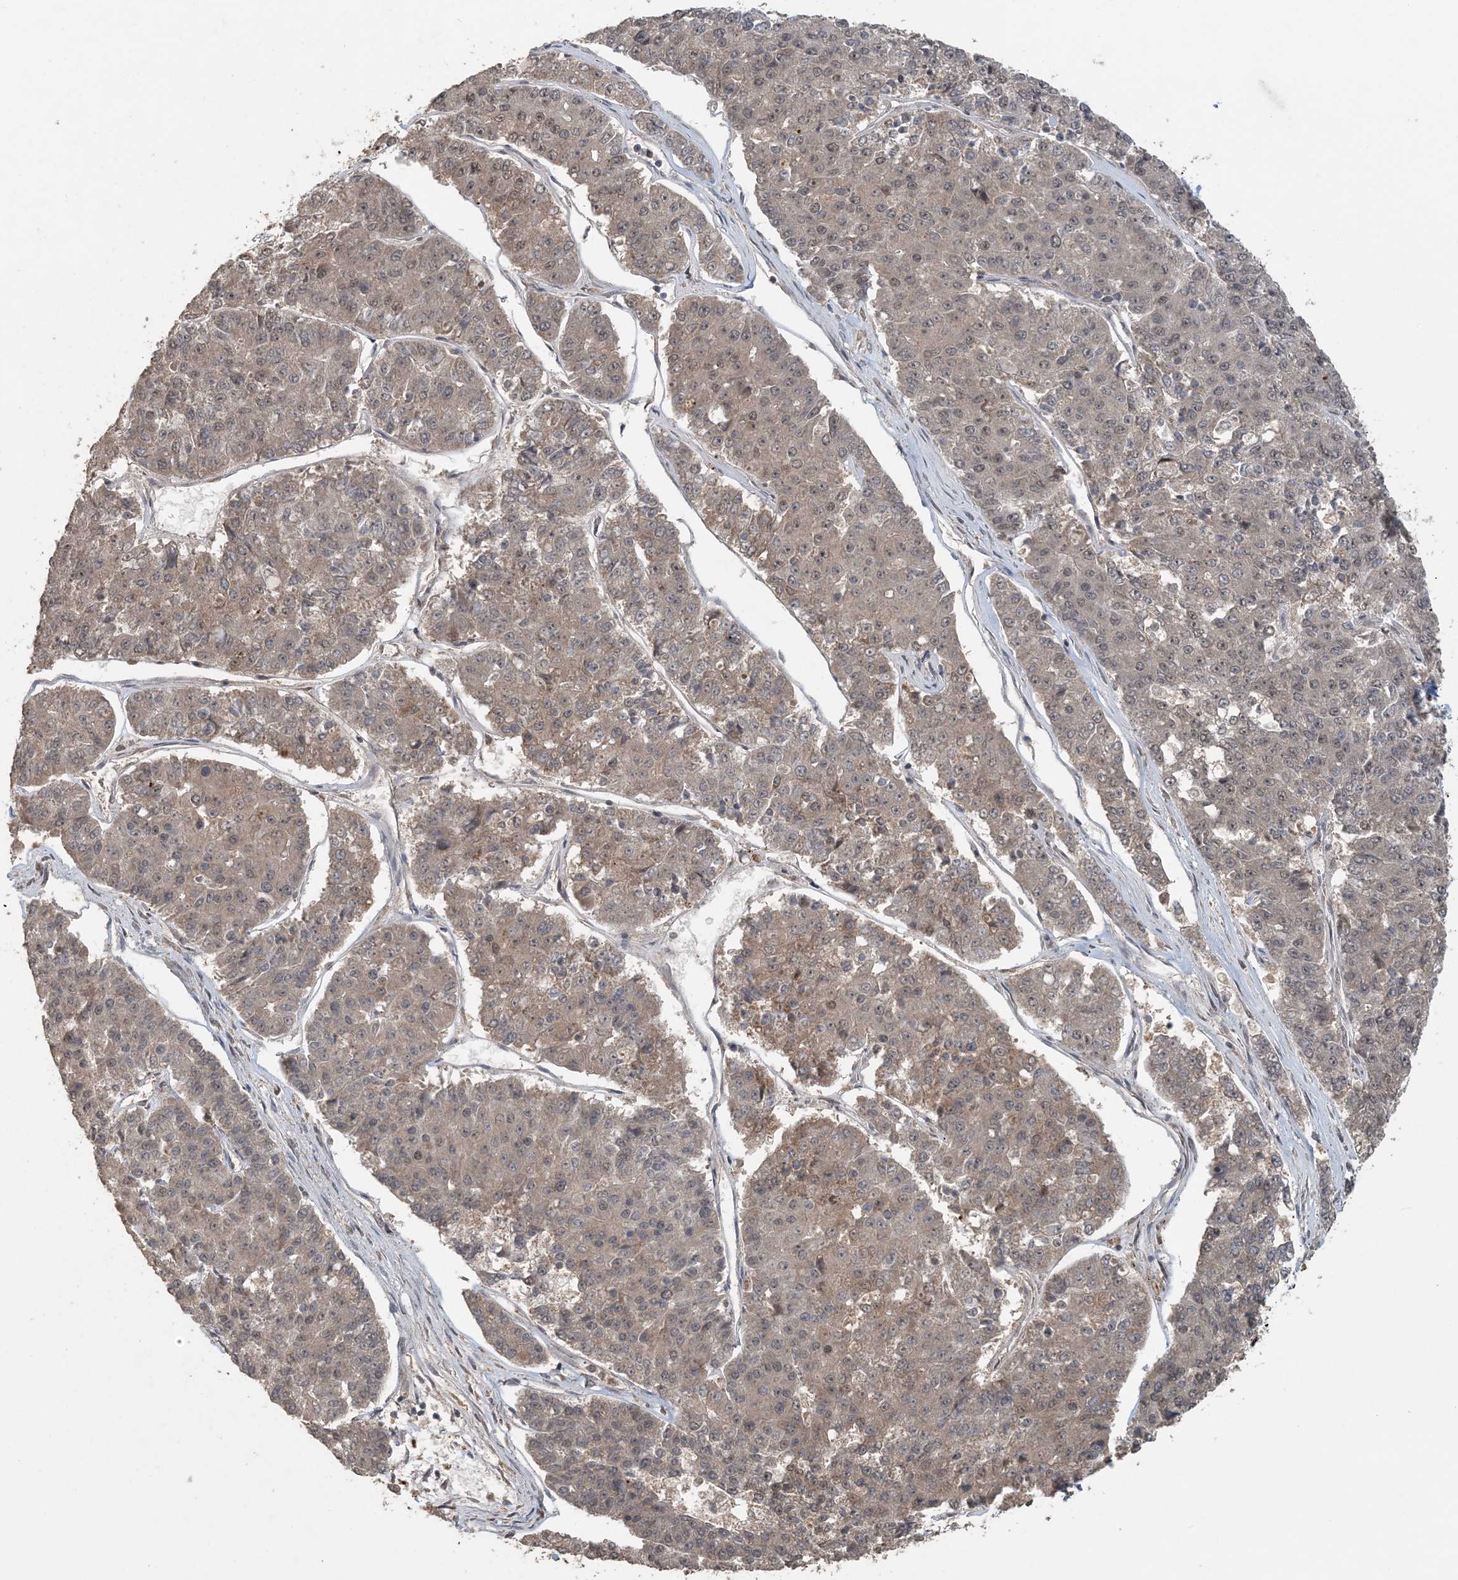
{"staining": {"intensity": "weak", "quantity": ">75%", "location": "cytoplasmic/membranous,nuclear"}, "tissue": "pancreatic cancer", "cell_type": "Tumor cells", "image_type": "cancer", "snomed": [{"axis": "morphology", "description": "Adenocarcinoma, NOS"}, {"axis": "topography", "description": "Pancreas"}], "caption": "DAB immunohistochemical staining of human pancreatic cancer (adenocarcinoma) exhibits weak cytoplasmic/membranous and nuclear protein staining in approximately >75% of tumor cells.", "gene": "ATP13A2", "patient": {"sex": "male", "age": 50}}